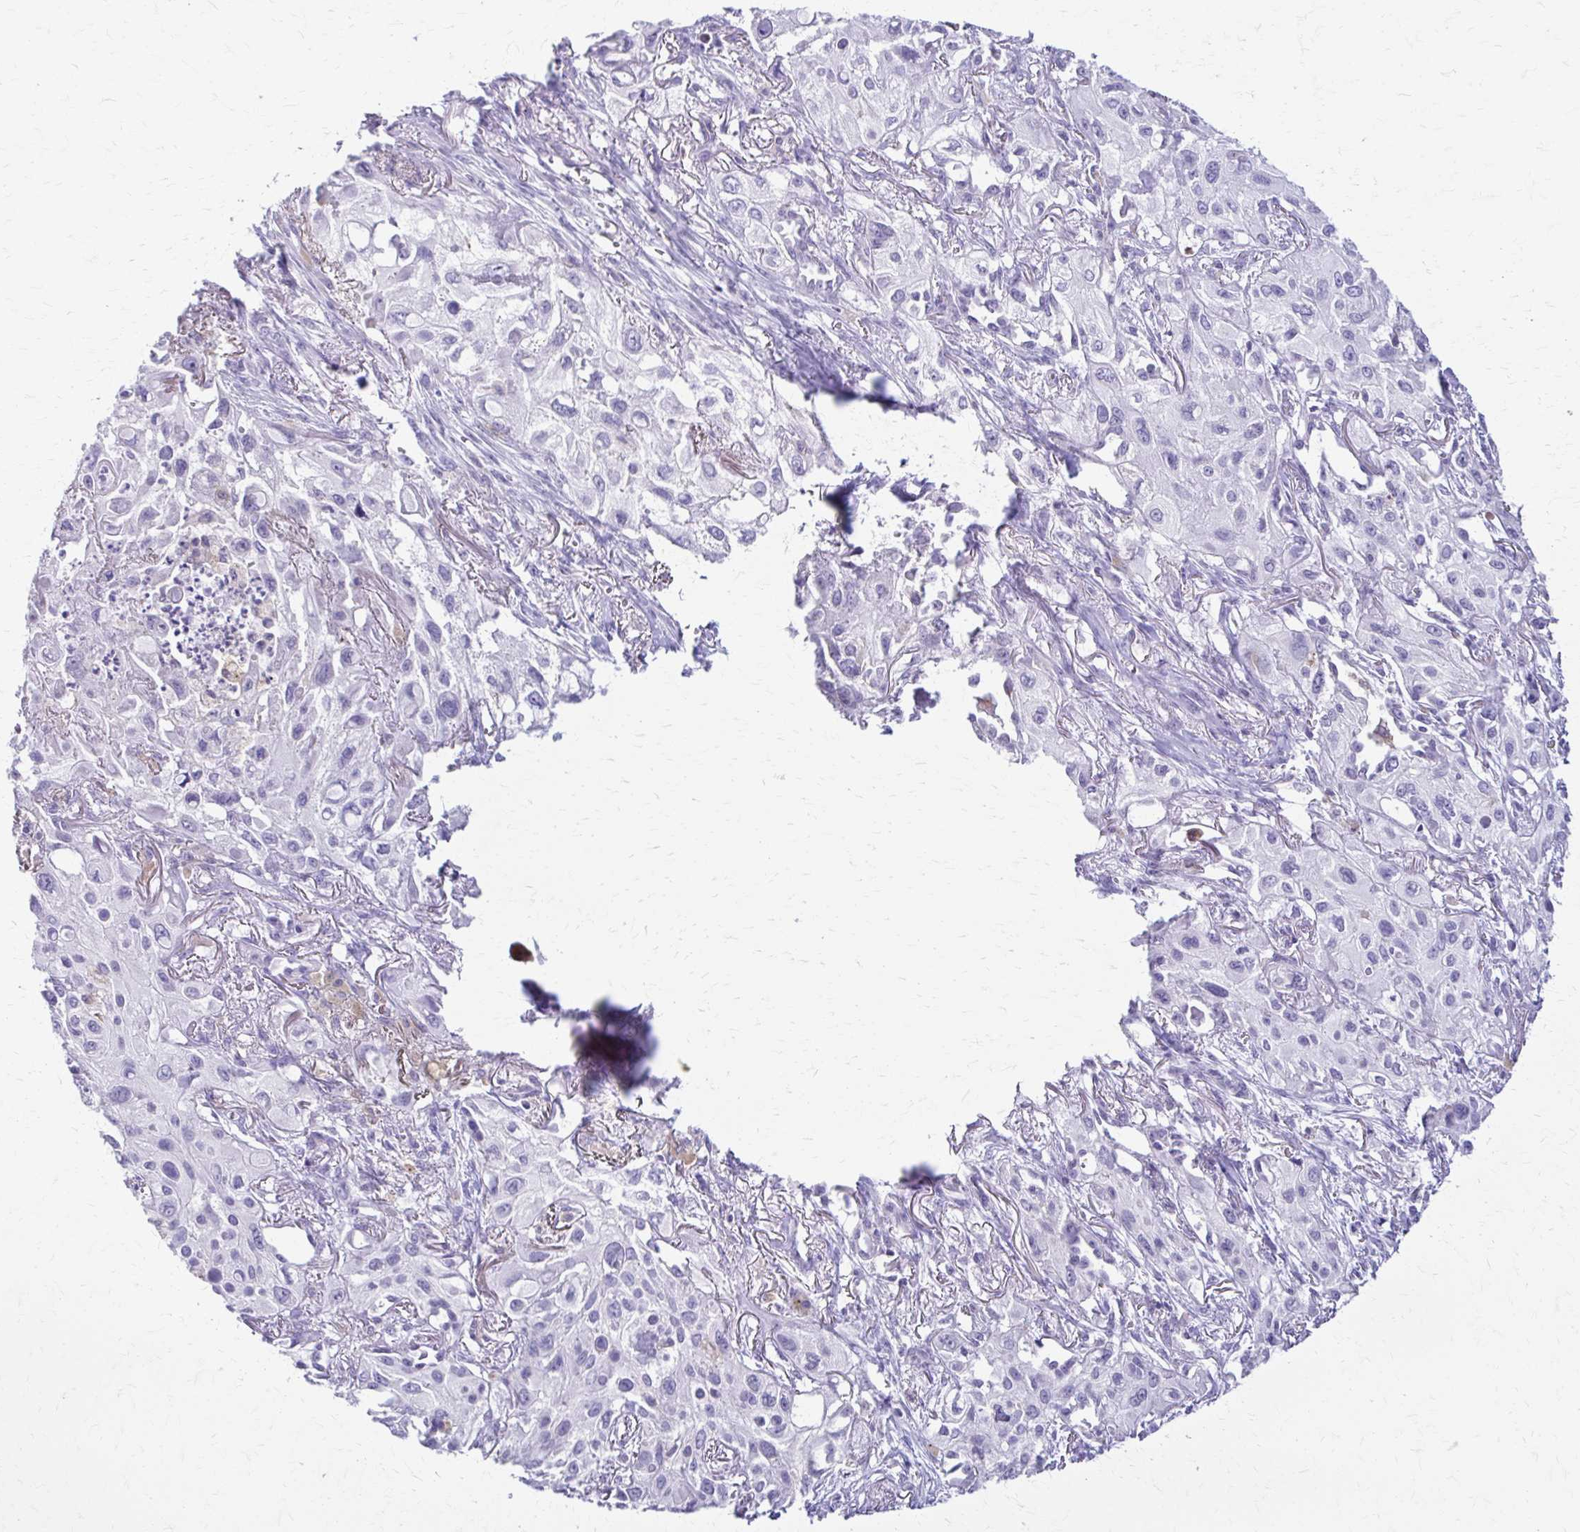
{"staining": {"intensity": "negative", "quantity": "none", "location": "none"}, "tissue": "lung cancer", "cell_type": "Tumor cells", "image_type": "cancer", "snomed": [{"axis": "morphology", "description": "Squamous cell carcinoma, NOS"}, {"axis": "topography", "description": "Lung"}], "caption": "Immunohistochemical staining of lung cancer displays no significant expression in tumor cells.", "gene": "PIK3AP1", "patient": {"sex": "male", "age": 71}}